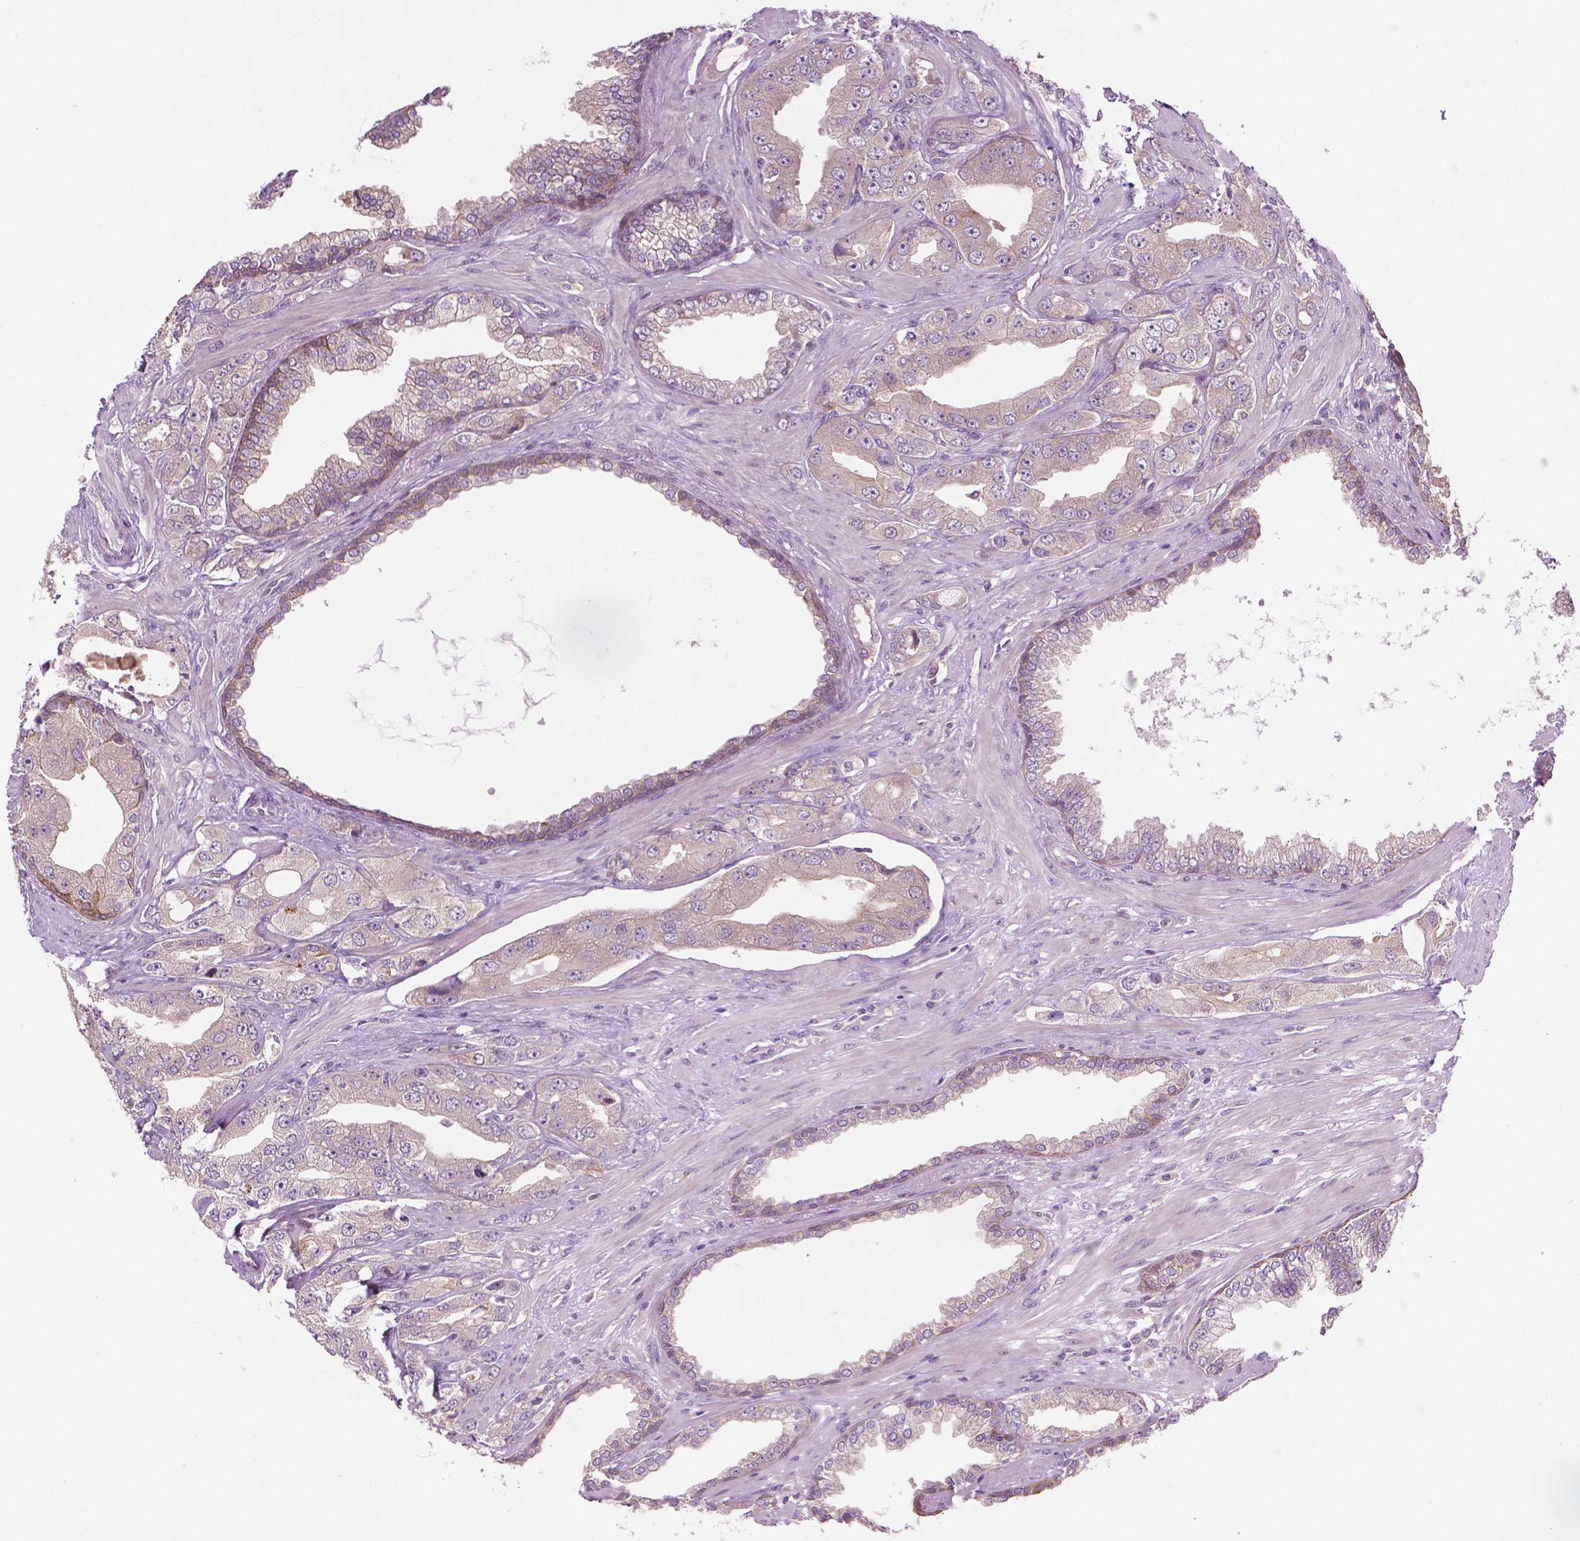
{"staining": {"intensity": "negative", "quantity": "none", "location": "none"}, "tissue": "prostate cancer", "cell_type": "Tumor cells", "image_type": "cancer", "snomed": [{"axis": "morphology", "description": "Adenocarcinoma, Low grade"}, {"axis": "topography", "description": "Prostate"}], "caption": "Immunohistochemistry (IHC) micrograph of neoplastic tissue: prostate cancer stained with DAB (3,3'-diaminobenzidine) displays no significant protein expression in tumor cells. (Brightfield microscopy of DAB (3,3'-diaminobenzidine) IHC at high magnification).", "gene": "MZT1", "patient": {"sex": "male", "age": 60}}